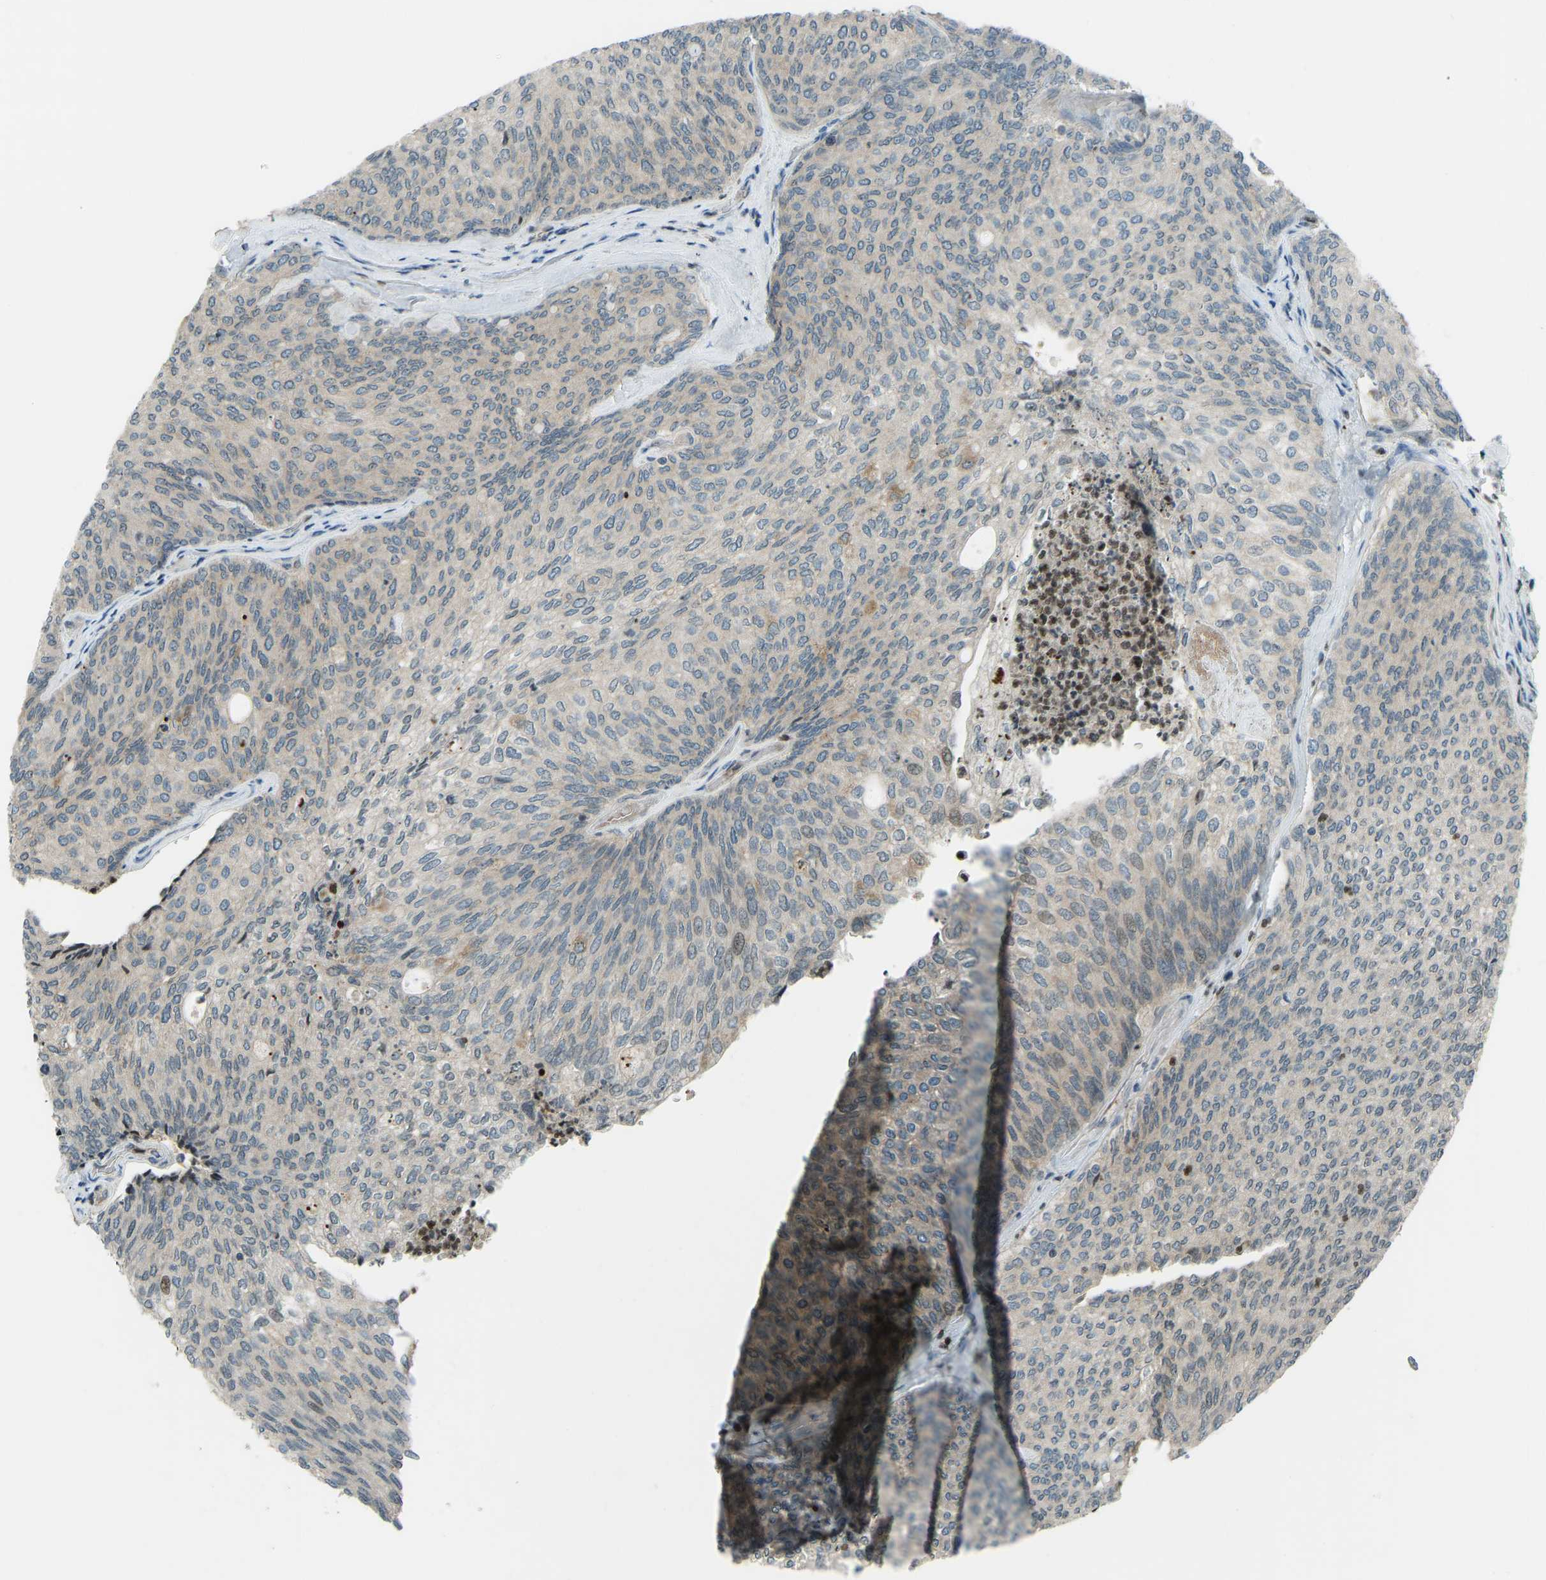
{"staining": {"intensity": "weak", "quantity": "25%-75%", "location": "cytoplasmic/membranous"}, "tissue": "urothelial cancer", "cell_type": "Tumor cells", "image_type": "cancer", "snomed": [{"axis": "morphology", "description": "Urothelial carcinoma, Low grade"}, {"axis": "topography", "description": "Urinary bladder"}], "caption": "Tumor cells demonstrate weak cytoplasmic/membranous expression in about 25%-75% of cells in urothelial cancer.", "gene": "SVOPL", "patient": {"sex": "female", "age": 79}}